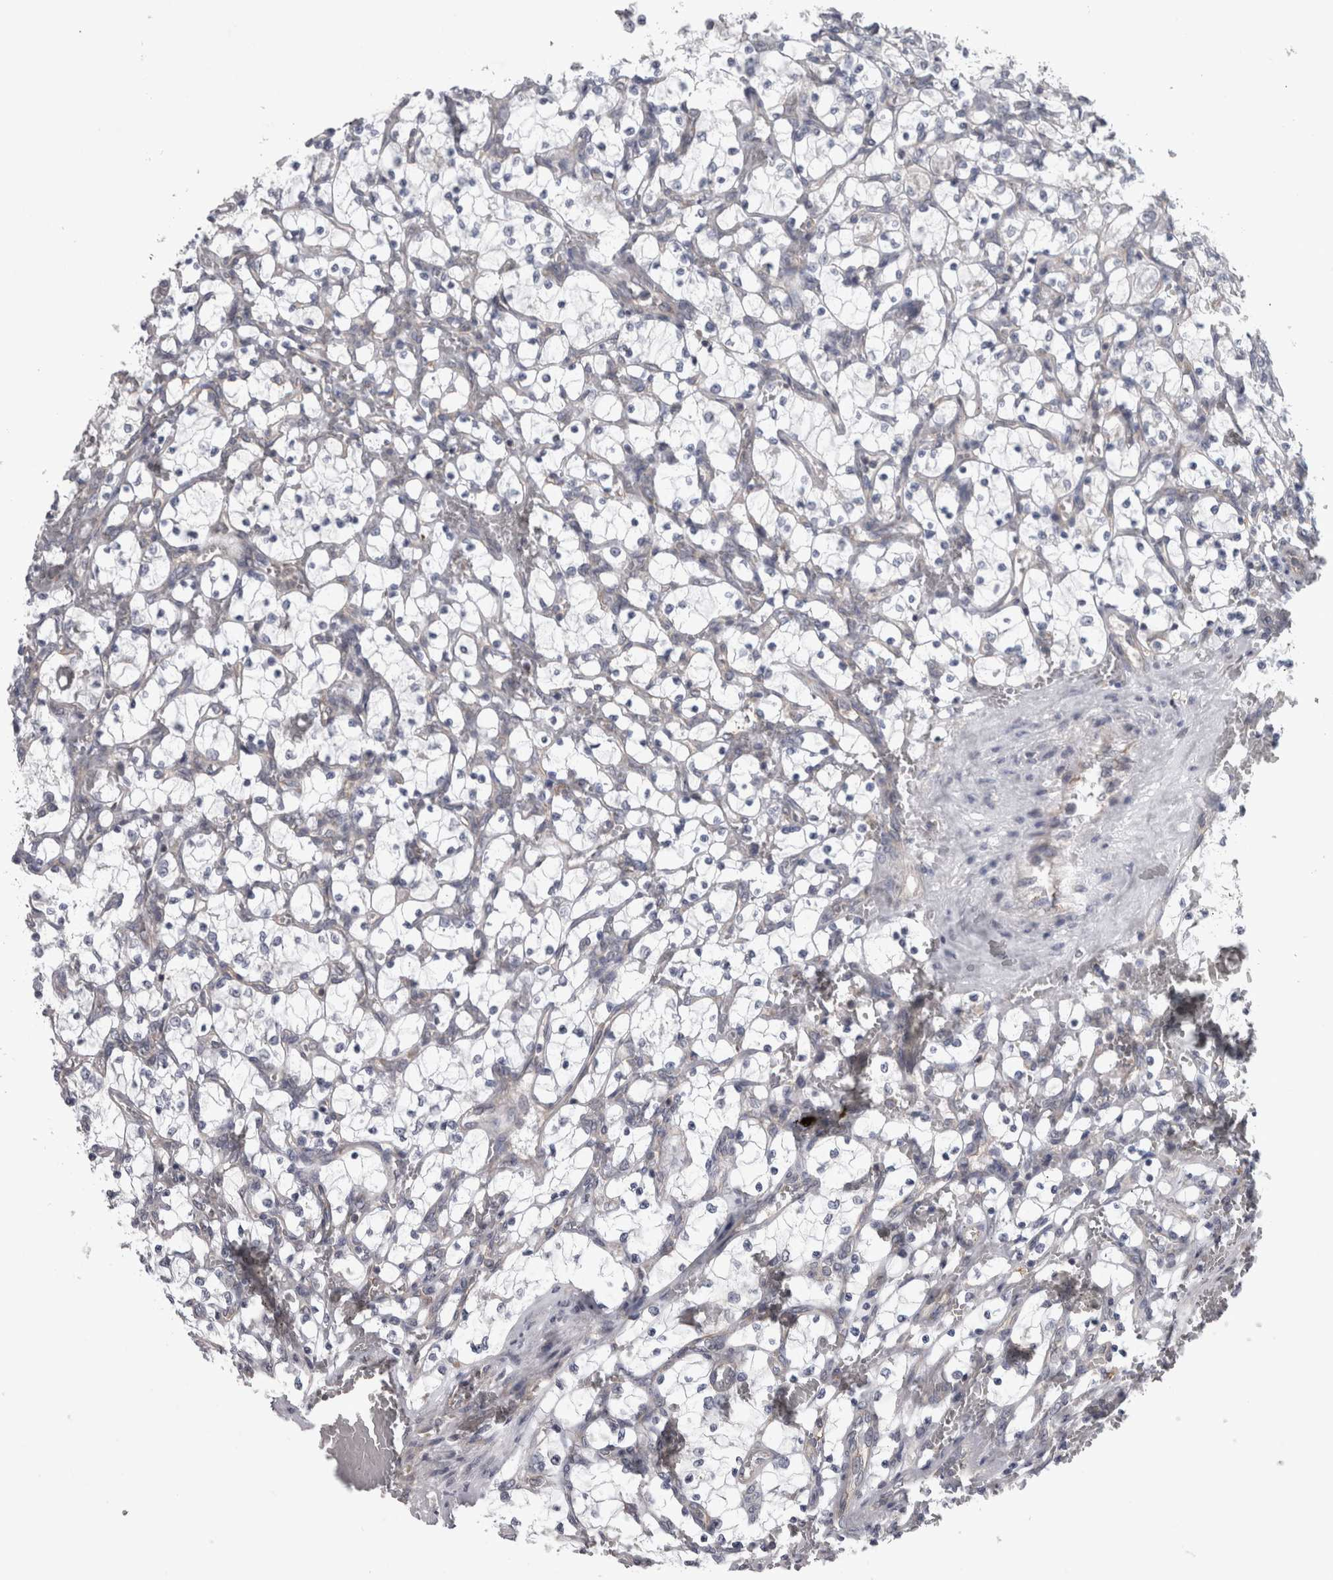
{"staining": {"intensity": "negative", "quantity": "none", "location": "none"}, "tissue": "renal cancer", "cell_type": "Tumor cells", "image_type": "cancer", "snomed": [{"axis": "morphology", "description": "Adenocarcinoma, NOS"}, {"axis": "topography", "description": "Kidney"}], "caption": "DAB (3,3'-diaminobenzidine) immunohistochemical staining of renal cancer (adenocarcinoma) exhibits no significant positivity in tumor cells.", "gene": "PRRC2C", "patient": {"sex": "female", "age": 69}}